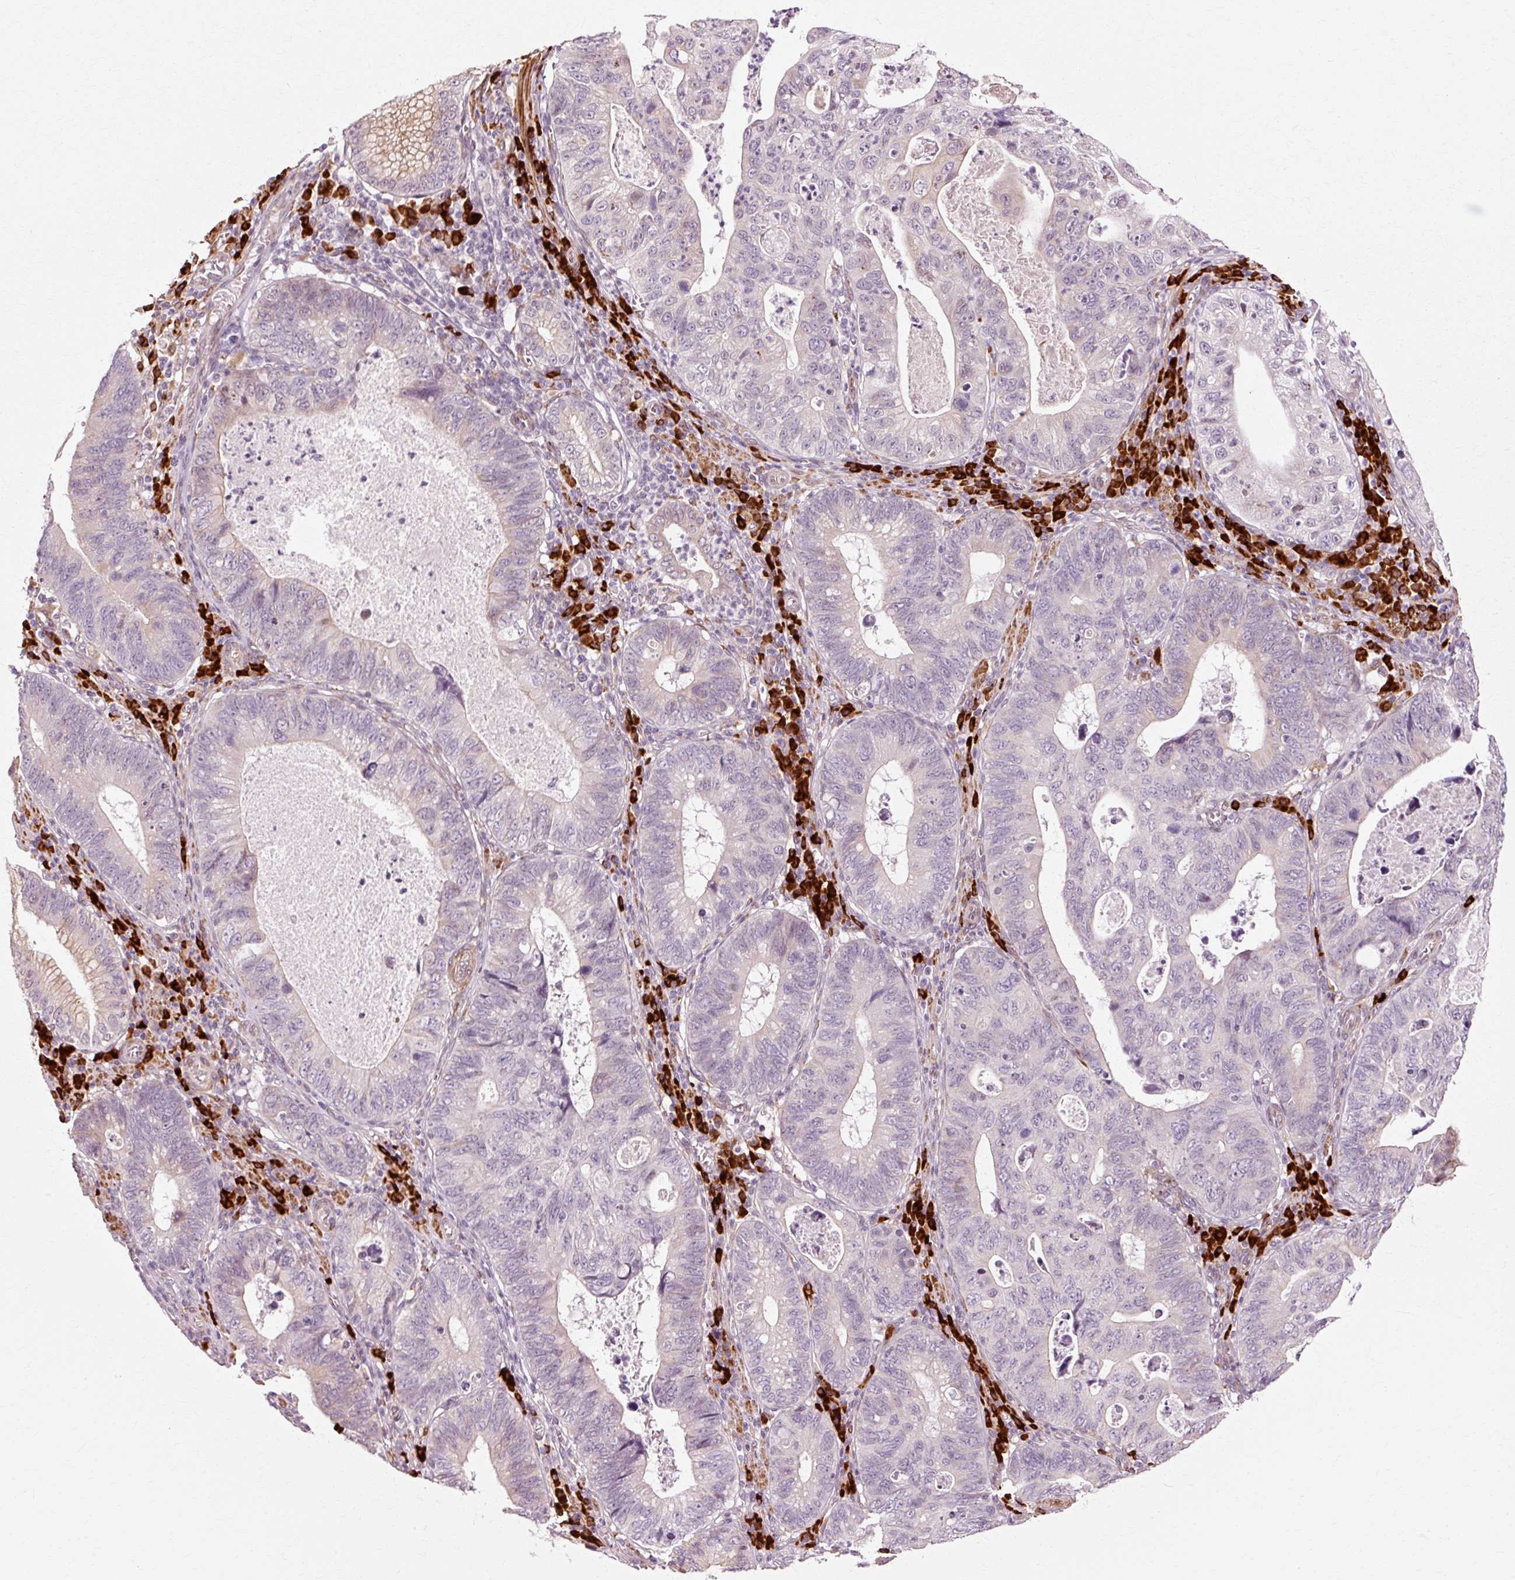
{"staining": {"intensity": "weak", "quantity": "<25%", "location": "cytoplasmic/membranous"}, "tissue": "stomach cancer", "cell_type": "Tumor cells", "image_type": "cancer", "snomed": [{"axis": "morphology", "description": "Adenocarcinoma, NOS"}, {"axis": "topography", "description": "Stomach"}], "caption": "High power microscopy photomicrograph of an immunohistochemistry (IHC) photomicrograph of stomach cancer, revealing no significant positivity in tumor cells. (DAB immunohistochemistry (IHC), high magnification).", "gene": "RGPD5", "patient": {"sex": "male", "age": 59}}